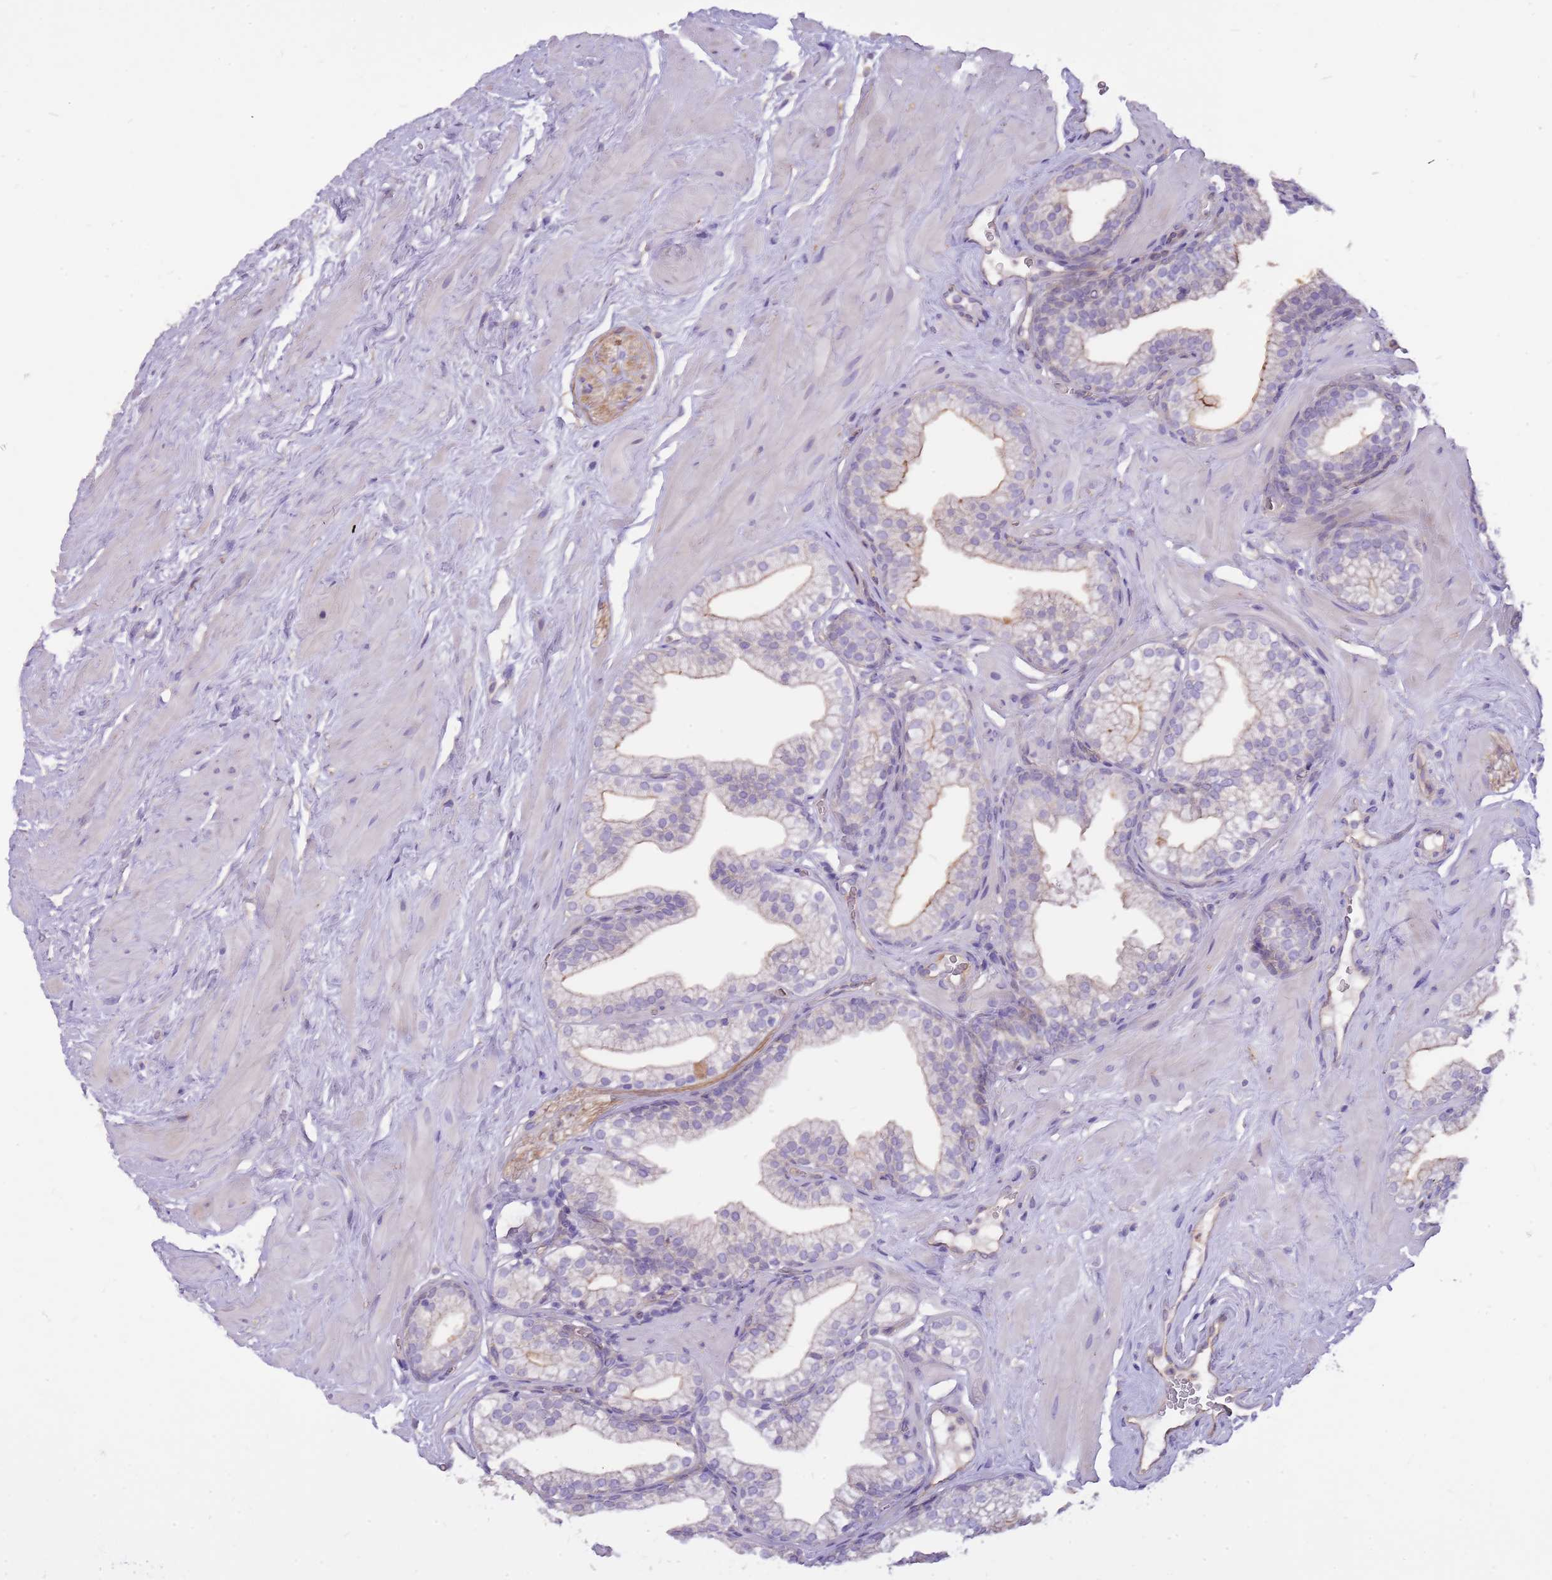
{"staining": {"intensity": "weak", "quantity": "<25%", "location": "cytoplasmic/membranous"}, "tissue": "prostate", "cell_type": "Glandular cells", "image_type": "normal", "snomed": [{"axis": "morphology", "description": "Normal tissue, NOS"}, {"axis": "morphology", "description": "Urothelial carcinoma, Low grade"}, {"axis": "topography", "description": "Urinary bladder"}, {"axis": "topography", "description": "Prostate"}], "caption": "This photomicrograph is of unremarkable prostate stained with IHC to label a protein in brown with the nuclei are counter-stained blue. There is no expression in glandular cells. (Immunohistochemistry (ihc), brightfield microscopy, high magnification).", "gene": "NTN4", "patient": {"sex": "male", "age": 60}}